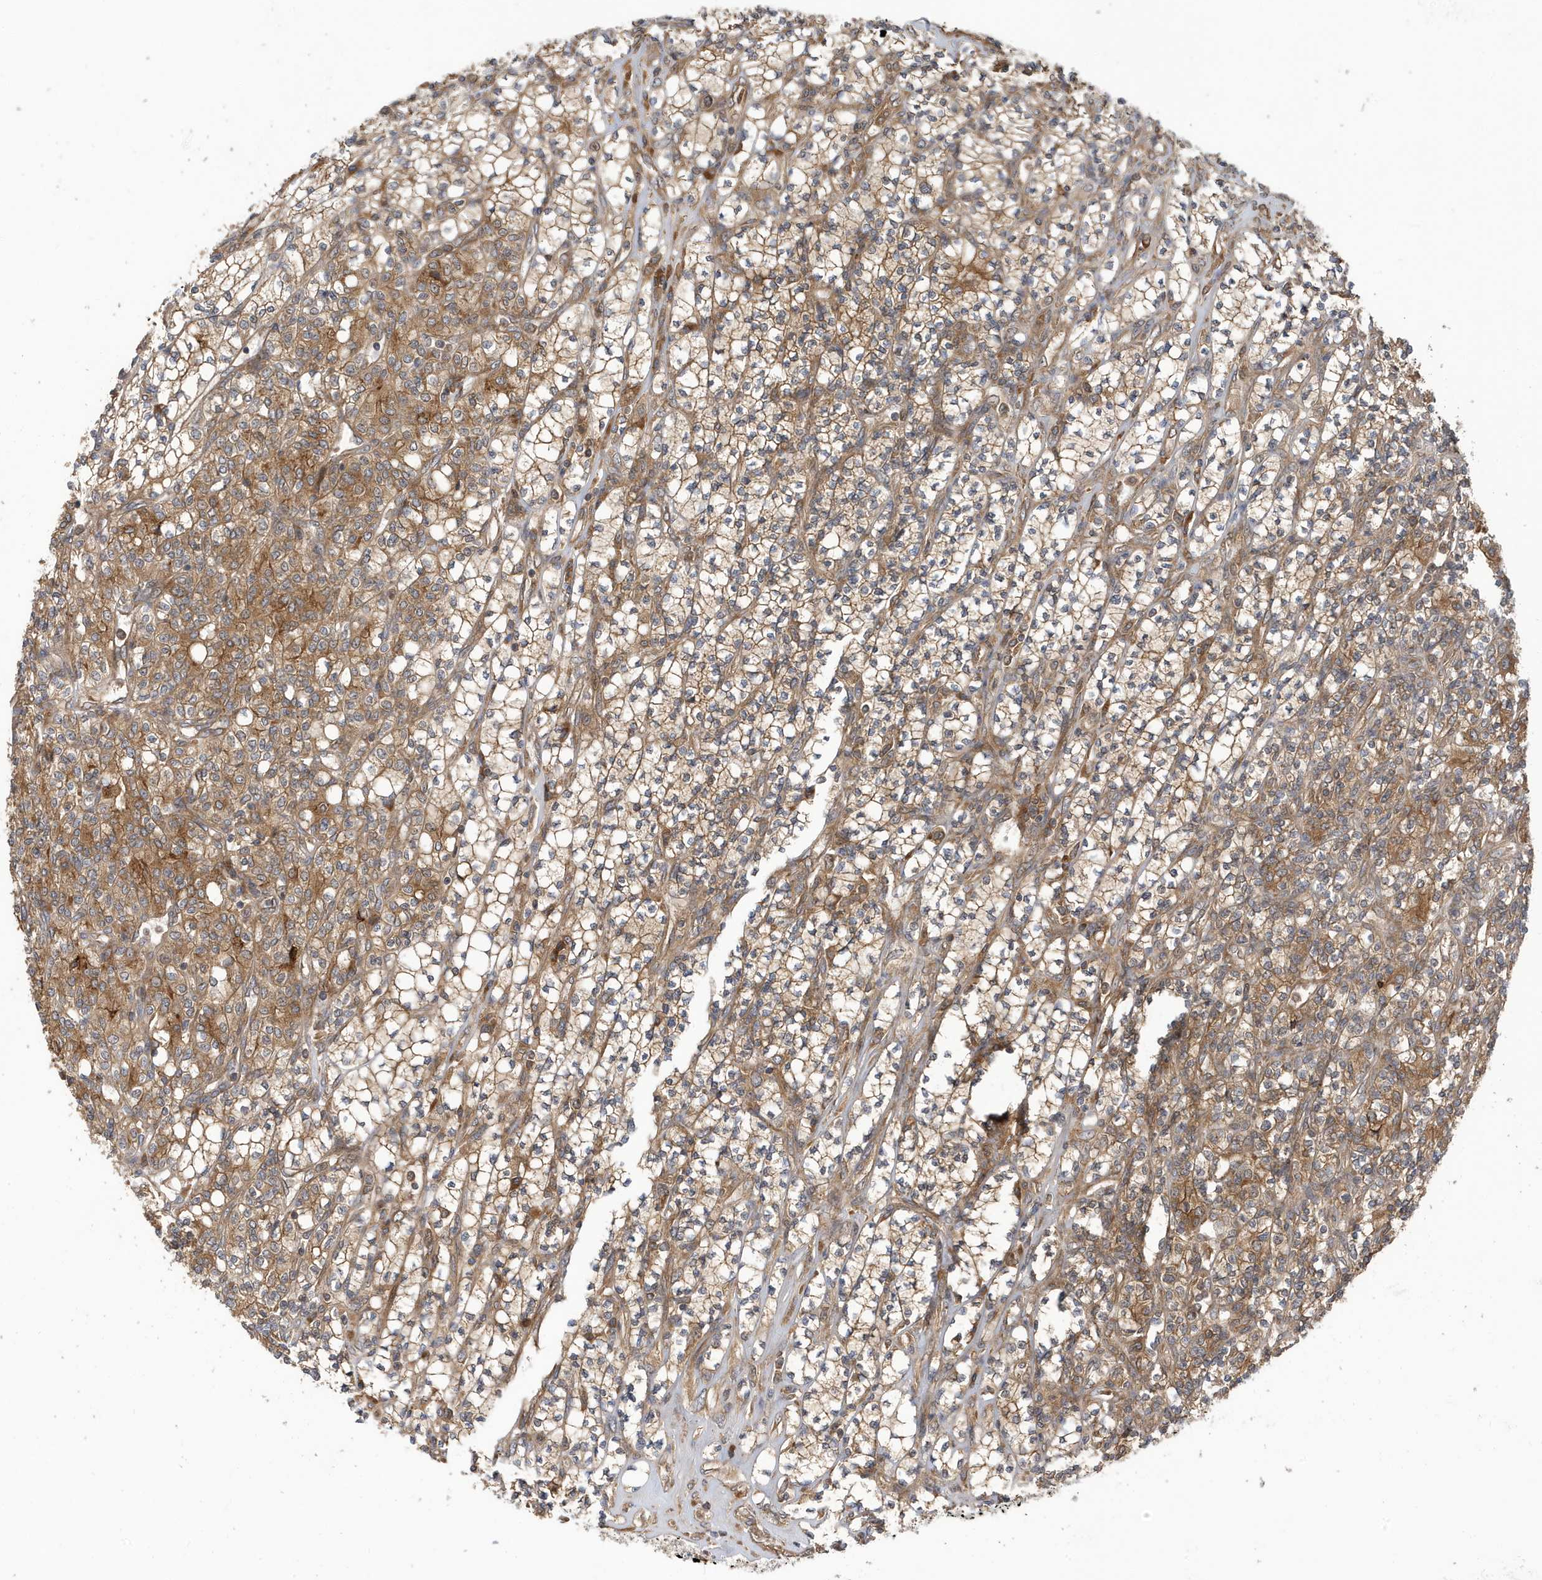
{"staining": {"intensity": "moderate", "quantity": ">75%", "location": "cytoplasmic/membranous"}, "tissue": "renal cancer", "cell_type": "Tumor cells", "image_type": "cancer", "snomed": [{"axis": "morphology", "description": "Adenocarcinoma, NOS"}, {"axis": "topography", "description": "Kidney"}], "caption": "The immunohistochemical stain labels moderate cytoplasmic/membranous expression in tumor cells of renal cancer (adenocarcinoma) tissue. (DAB (3,3'-diaminobenzidine) IHC, brown staining for protein, blue staining for nuclei).", "gene": "LAPTM4A", "patient": {"sex": "male", "age": 77}}